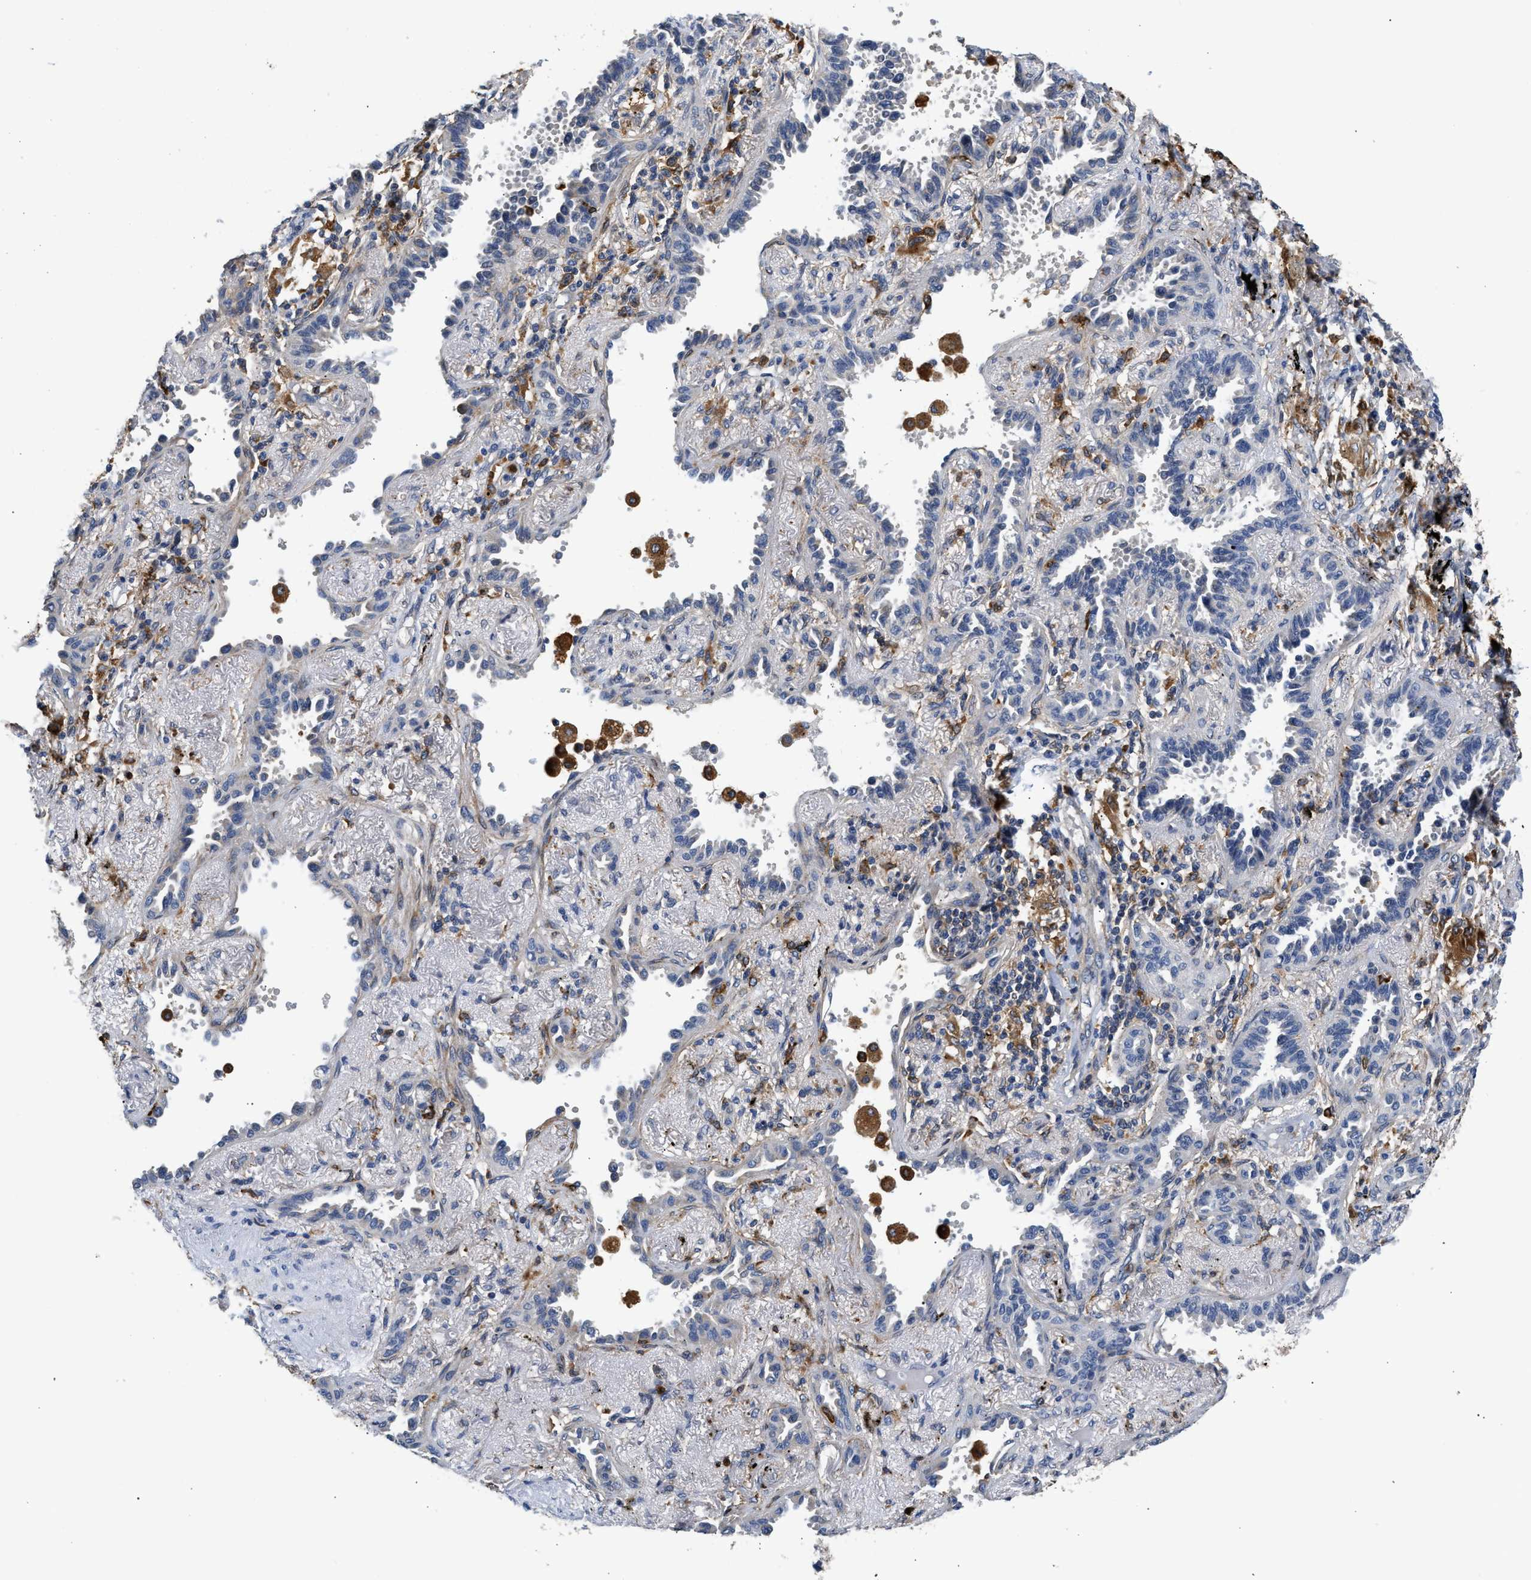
{"staining": {"intensity": "negative", "quantity": "none", "location": "none"}, "tissue": "lung cancer", "cell_type": "Tumor cells", "image_type": "cancer", "snomed": [{"axis": "morphology", "description": "Adenocarcinoma, NOS"}, {"axis": "topography", "description": "Lung"}], "caption": "Tumor cells are negative for brown protein staining in lung cancer.", "gene": "RAB31", "patient": {"sex": "male", "age": 59}}